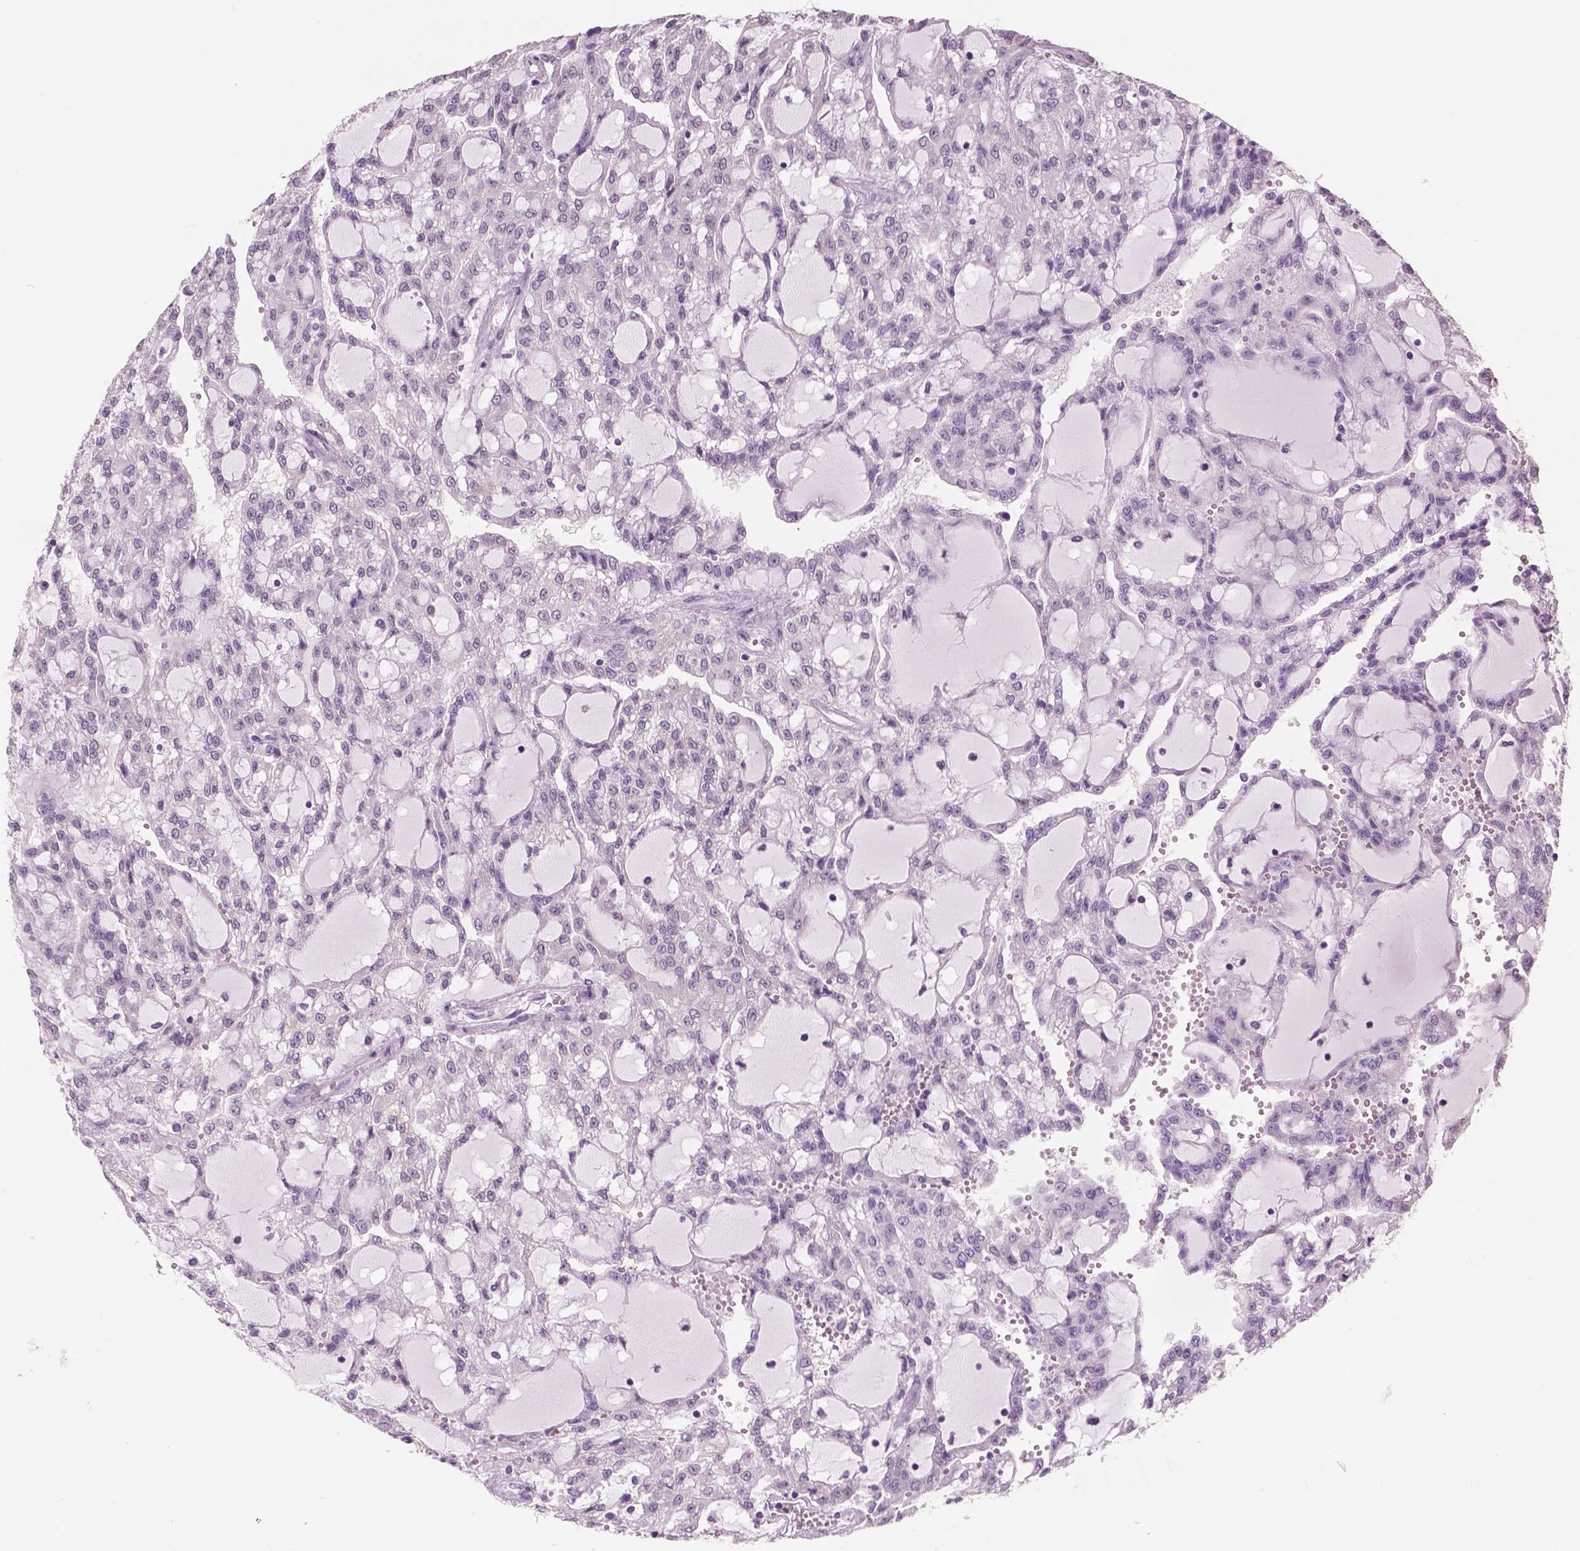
{"staining": {"intensity": "negative", "quantity": "none", "location": "none"}, "tissue": "renal cancer", "cell_type": "Tumor cells", "image_type": "cancer", "snomed": [{"axis": "morphology", "description": "Adenocarcinoma, NOS"}, {"axis": "topography", "description": "Kidney"}], "caption": "Immunohistochemical staining of adenocarcinoma (renal) exhibits no significant staining in tumor cells.", "gene": "NECAB1", "patient": {"sex": "male", "age": 63}}